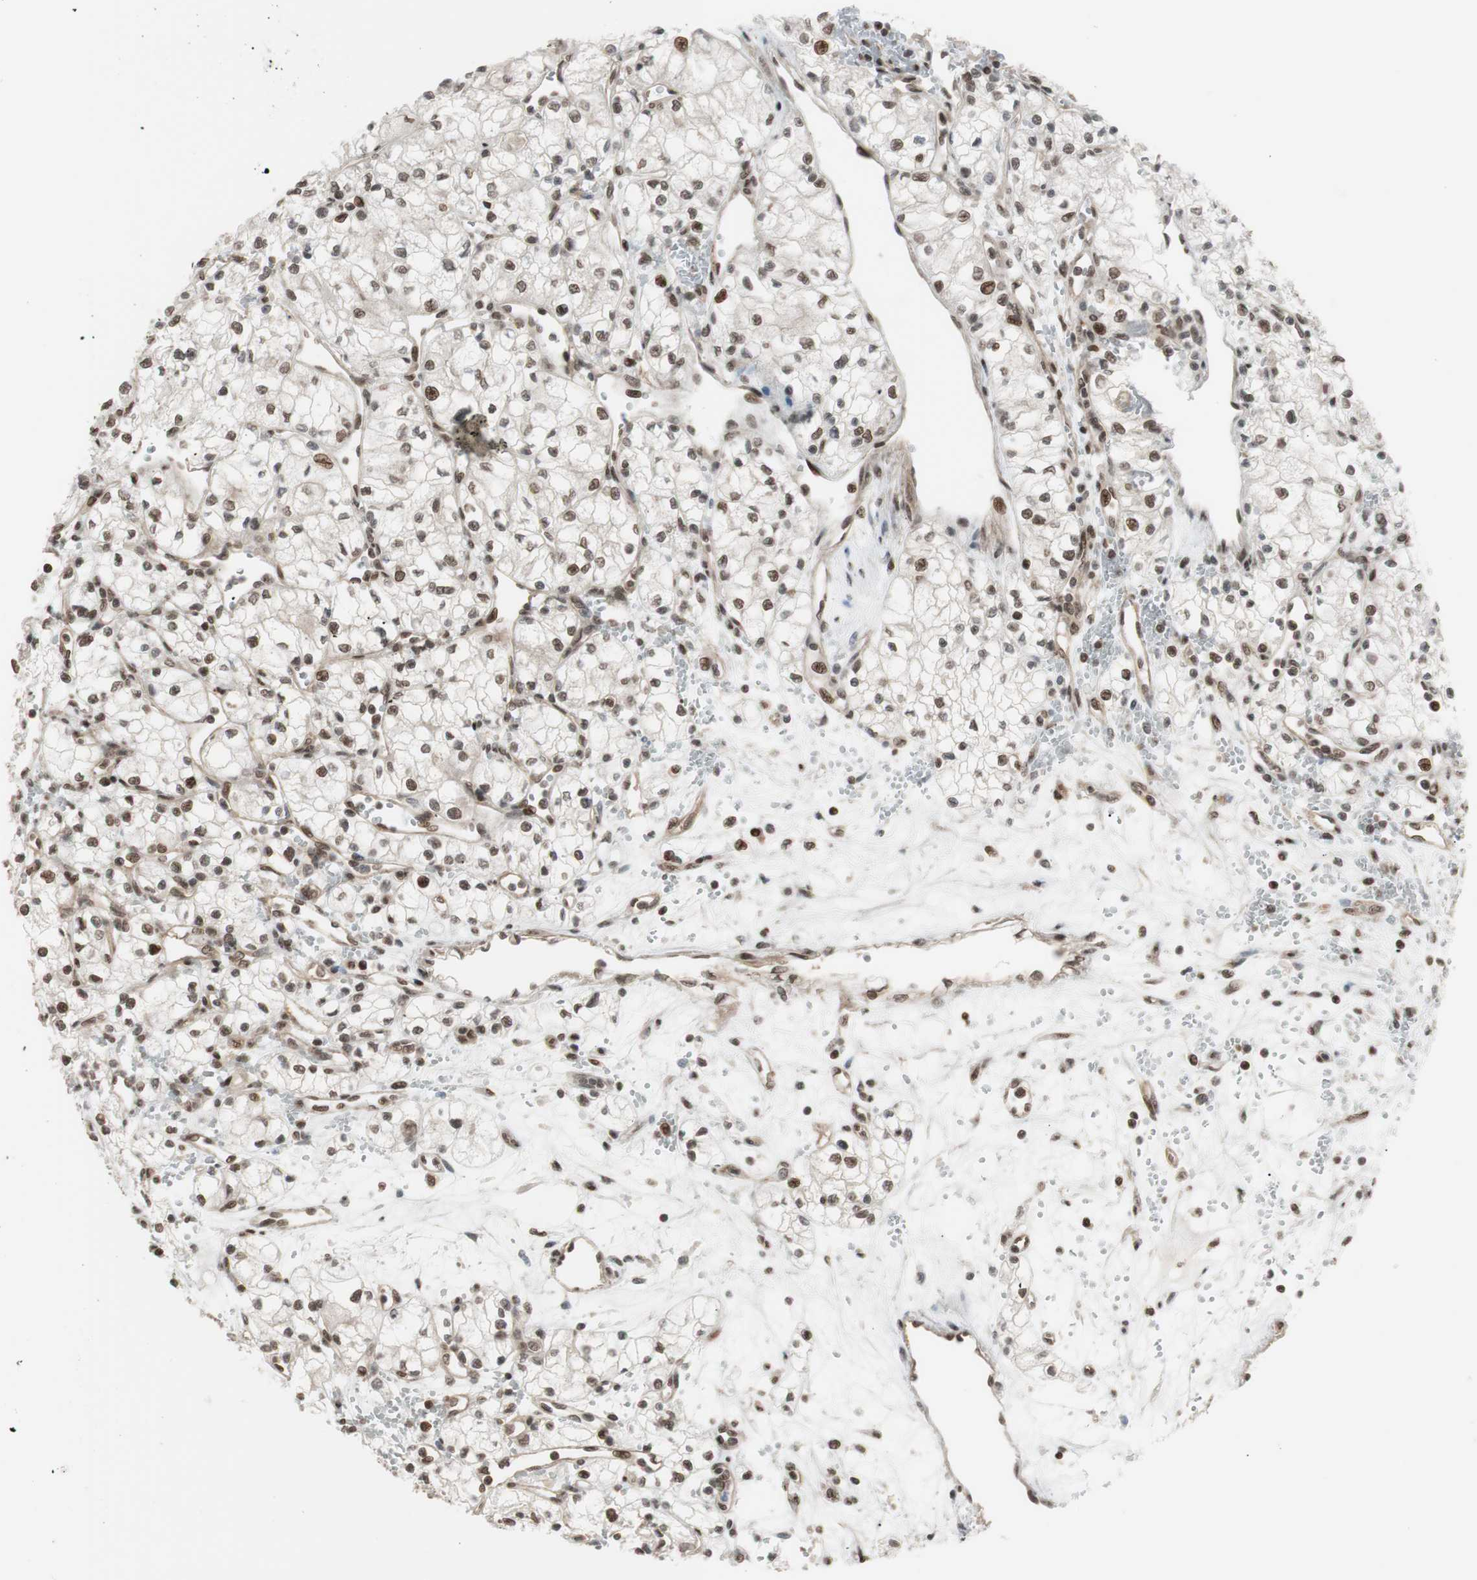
{"staining": {"intensity": "moderate", "quantity": "25%-75%", "location": "nuclear"}, "tissue": "renal cancer", "cell_type": "Tumor cells", "image_type": "cancer", "snomed": [{"axis": "morphology", "description": "Normal tissue, NOS"}, {"axis": "morphology", "description": "Adenocarcinoma, NOS"}, {"axis": "topography", "description": "Kidney"}], "caption": "Immunohistochemistry staining of renal cancer (adenocarcinoma), which exhibits medium levels of moderate nuclear positivity in about 25%-75% of tumor cells indicating moderate nuclear protein expression. The staining was performed using DAB (brown) for protein detection and nuclei were counterstained in hematoxylin (blue).", "gene": "SUFU", "patient": {"sex": "male", "age": 59}}